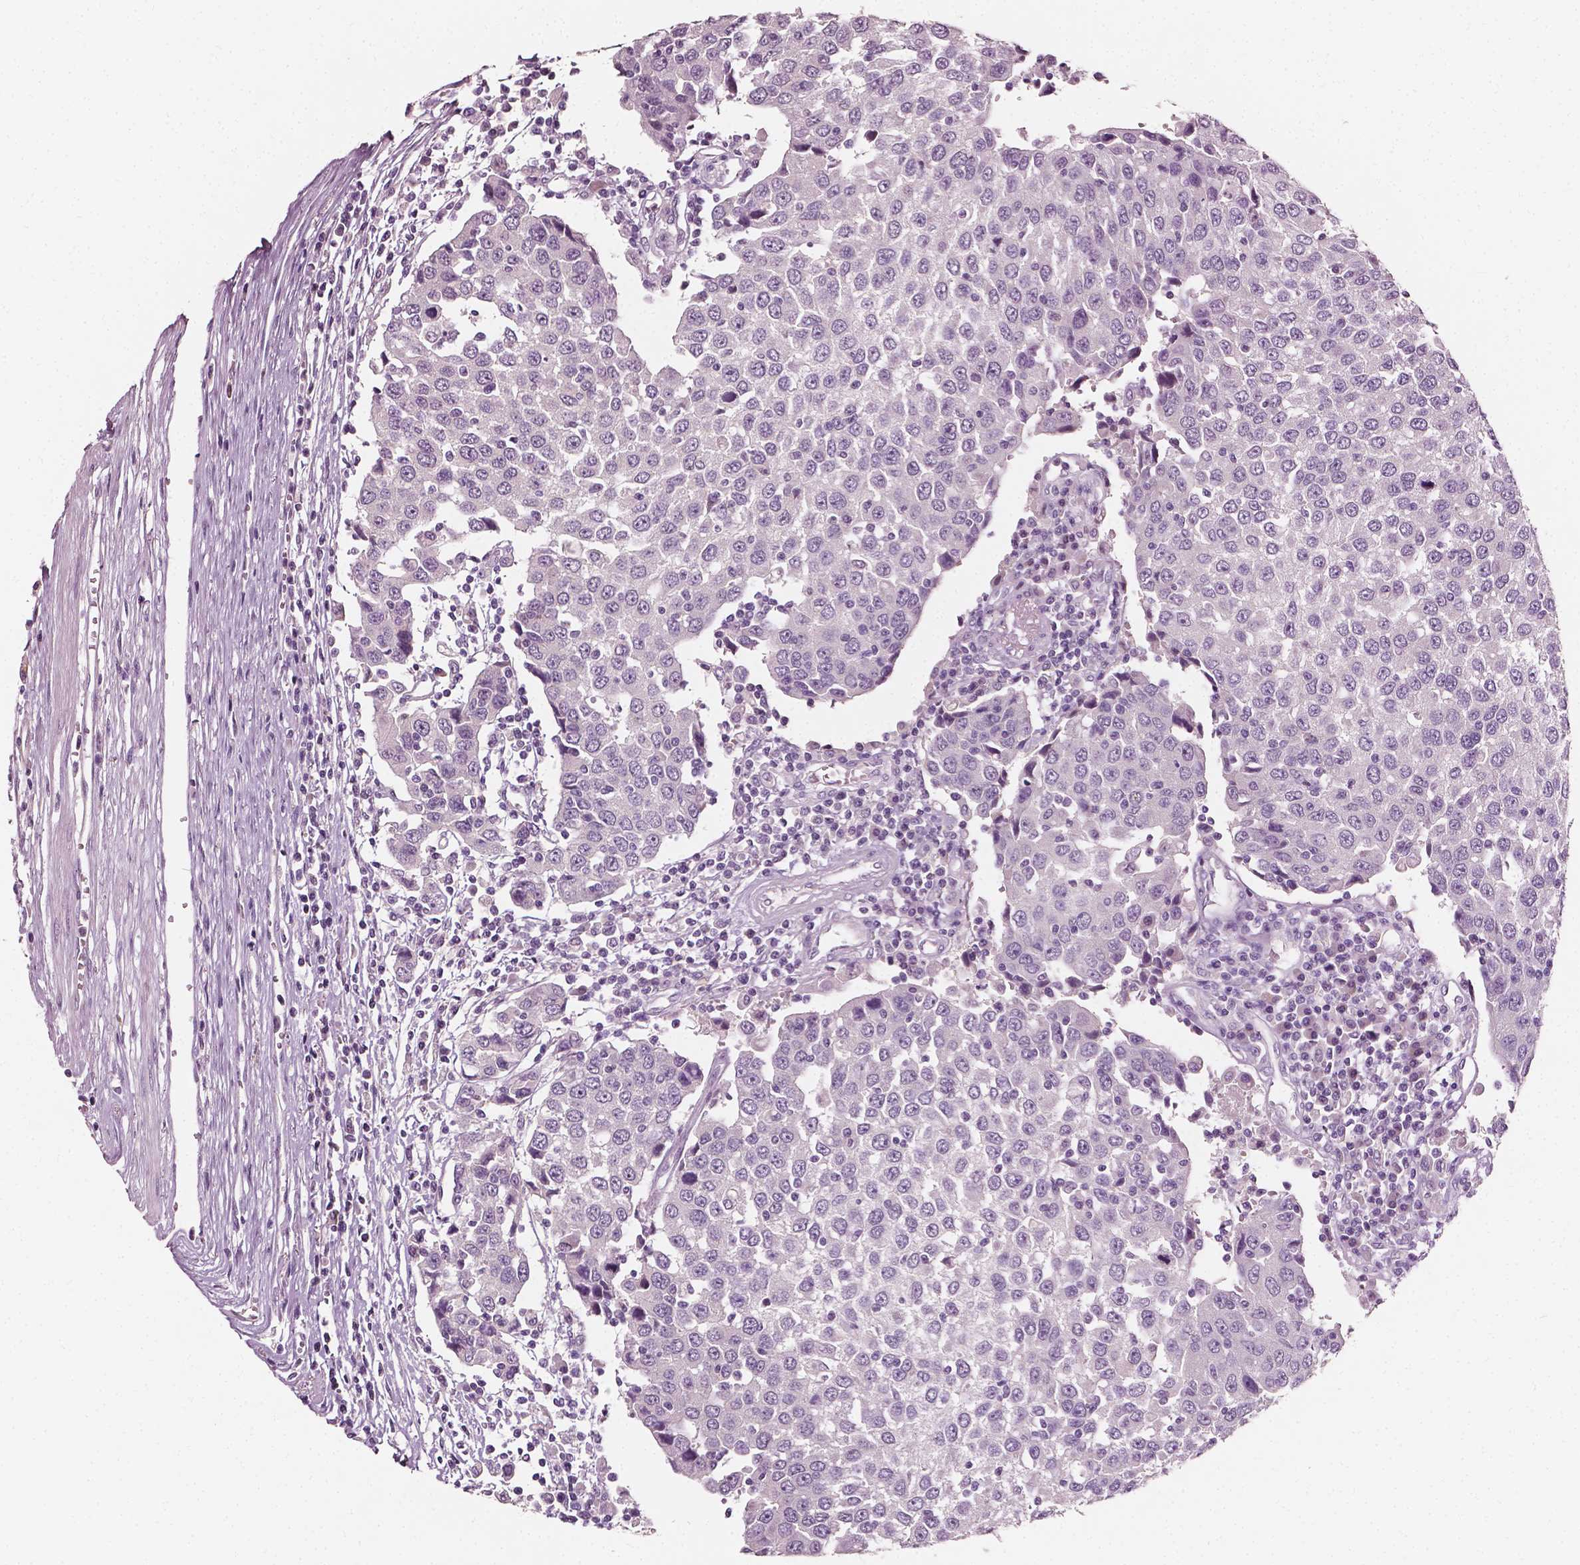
{"staining": {"intensity": "negative", "quantity": "none", "location": "none"}, "tissue": "urothelial cancer", "cell_type": "Tumor cells", "image_type": "cancer", "snomed": [{"axis": "morphology", "description": "Urothelial carcinoma, High grade"}, {"axis": "topography", "description": "Urinary bladder"}], "caption": "Micrograph shows no significant protein positivity in tumor cells of high-grade urothelial carcinoma.", "gene": "PLA2R1", "patient": {"sex": "female", "age": 85}}